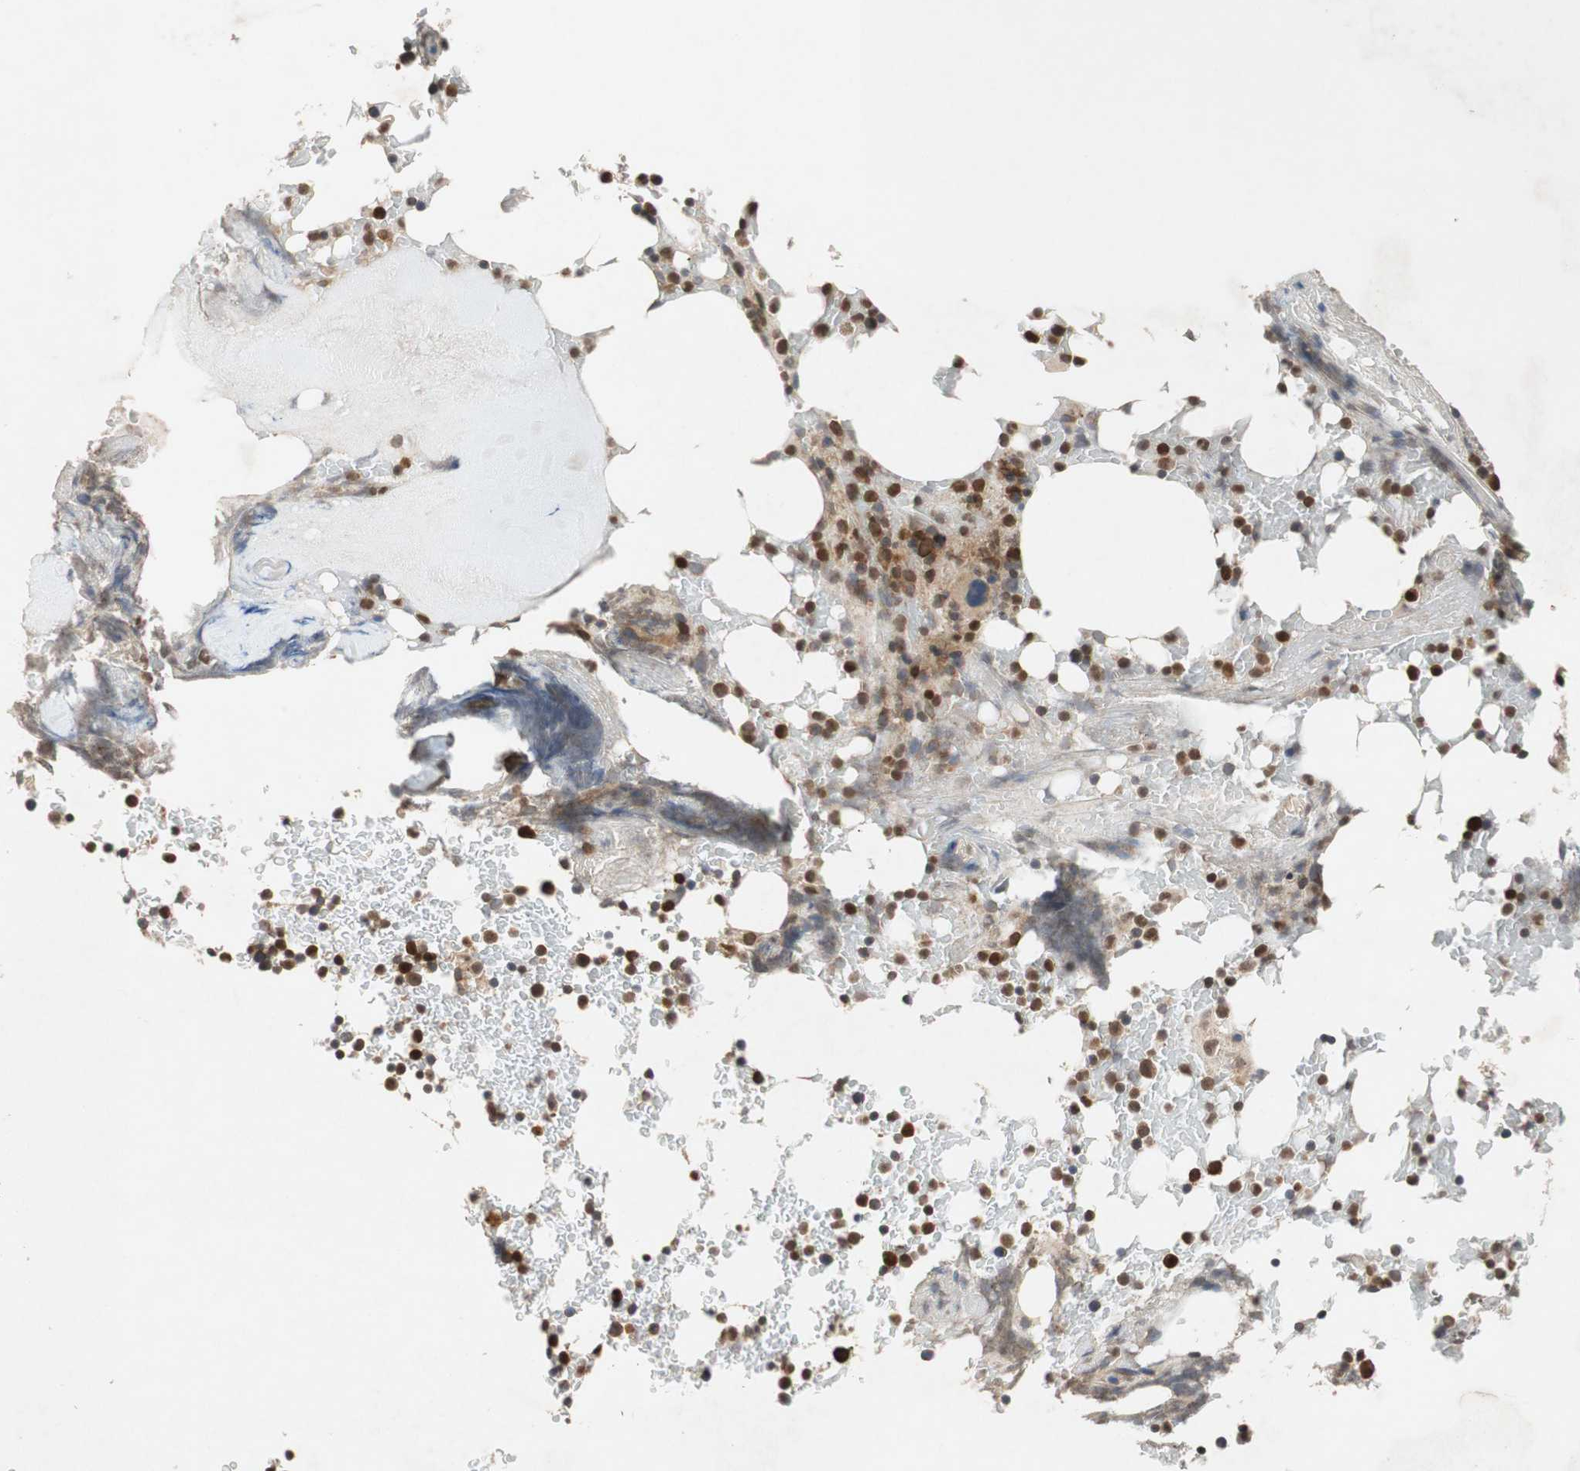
{"staining": {"intensity": "strong", "quantity": ">75%", "location": "cytoplasmic/membranous,nuclear"}, "tissue": "bone marrow", "cell_type": "Hematopoietic cells", "image_type": "normal", "snomed": [{"axis": "morphology", "description": "Normal tissue, NOS"}, {"axis": "topography", "description": "Bone marrow"}], "caption": "High-magnification brightfield microscopy of unremarkable bone marrow stained with DAB (brown) and counterstained with hematoxylin (blue). hematopoietic cells exhibit strong cytoplasmic/membranous,nuclear expression is present in about>75% of cells. The staining is performed using DAB (3,3'-diaminobenzidine) brown chromogen to label protein expression. The nuclei are counter-stained blue using hematoxylin.", "gene": "AUP1", "patient": {"sex": "female", "age": 66}}